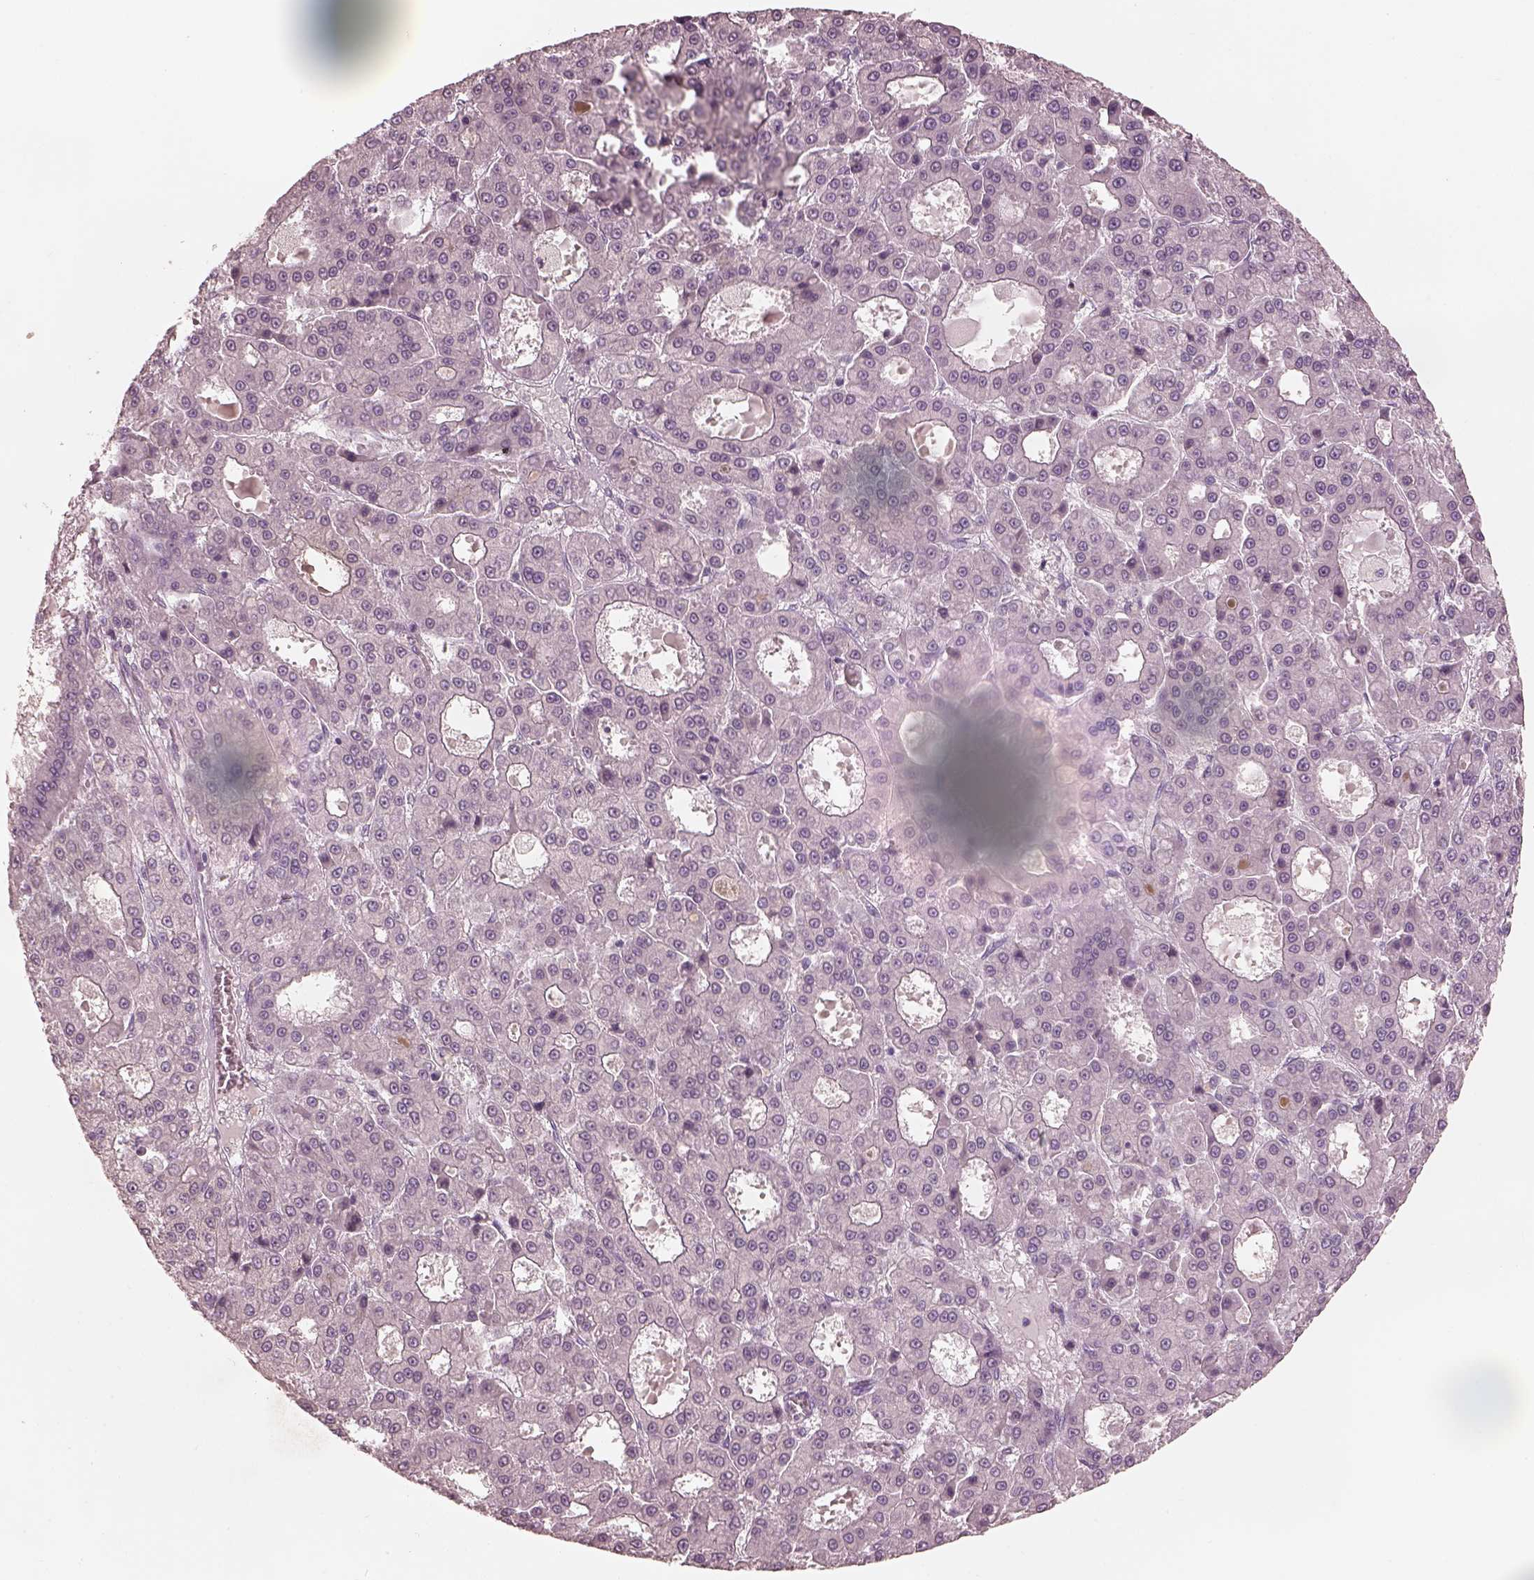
{"staining": {"intensity": "negative", "quantity": "none", "location": "none"}, "tissue": "liver cancer", "cell_type": "Tumor cells", "image_type": "cancer", "snomed": [{"axis": "morphology", "description": "Carcinoma, Hepatocellular, NOS"}, {"axis": "topography", "description": "Liver"}], "caption": "Immunohistochemical staining of hepatocellular carcinoma (liver) shows no significant positivity in tumor cells. (DAB (3,3'-diaminobenzidine) immunohistochemistry (IHC), high magnification).", "gene": "PRKACG", "patient": {"sex": "male", "age": 70}}